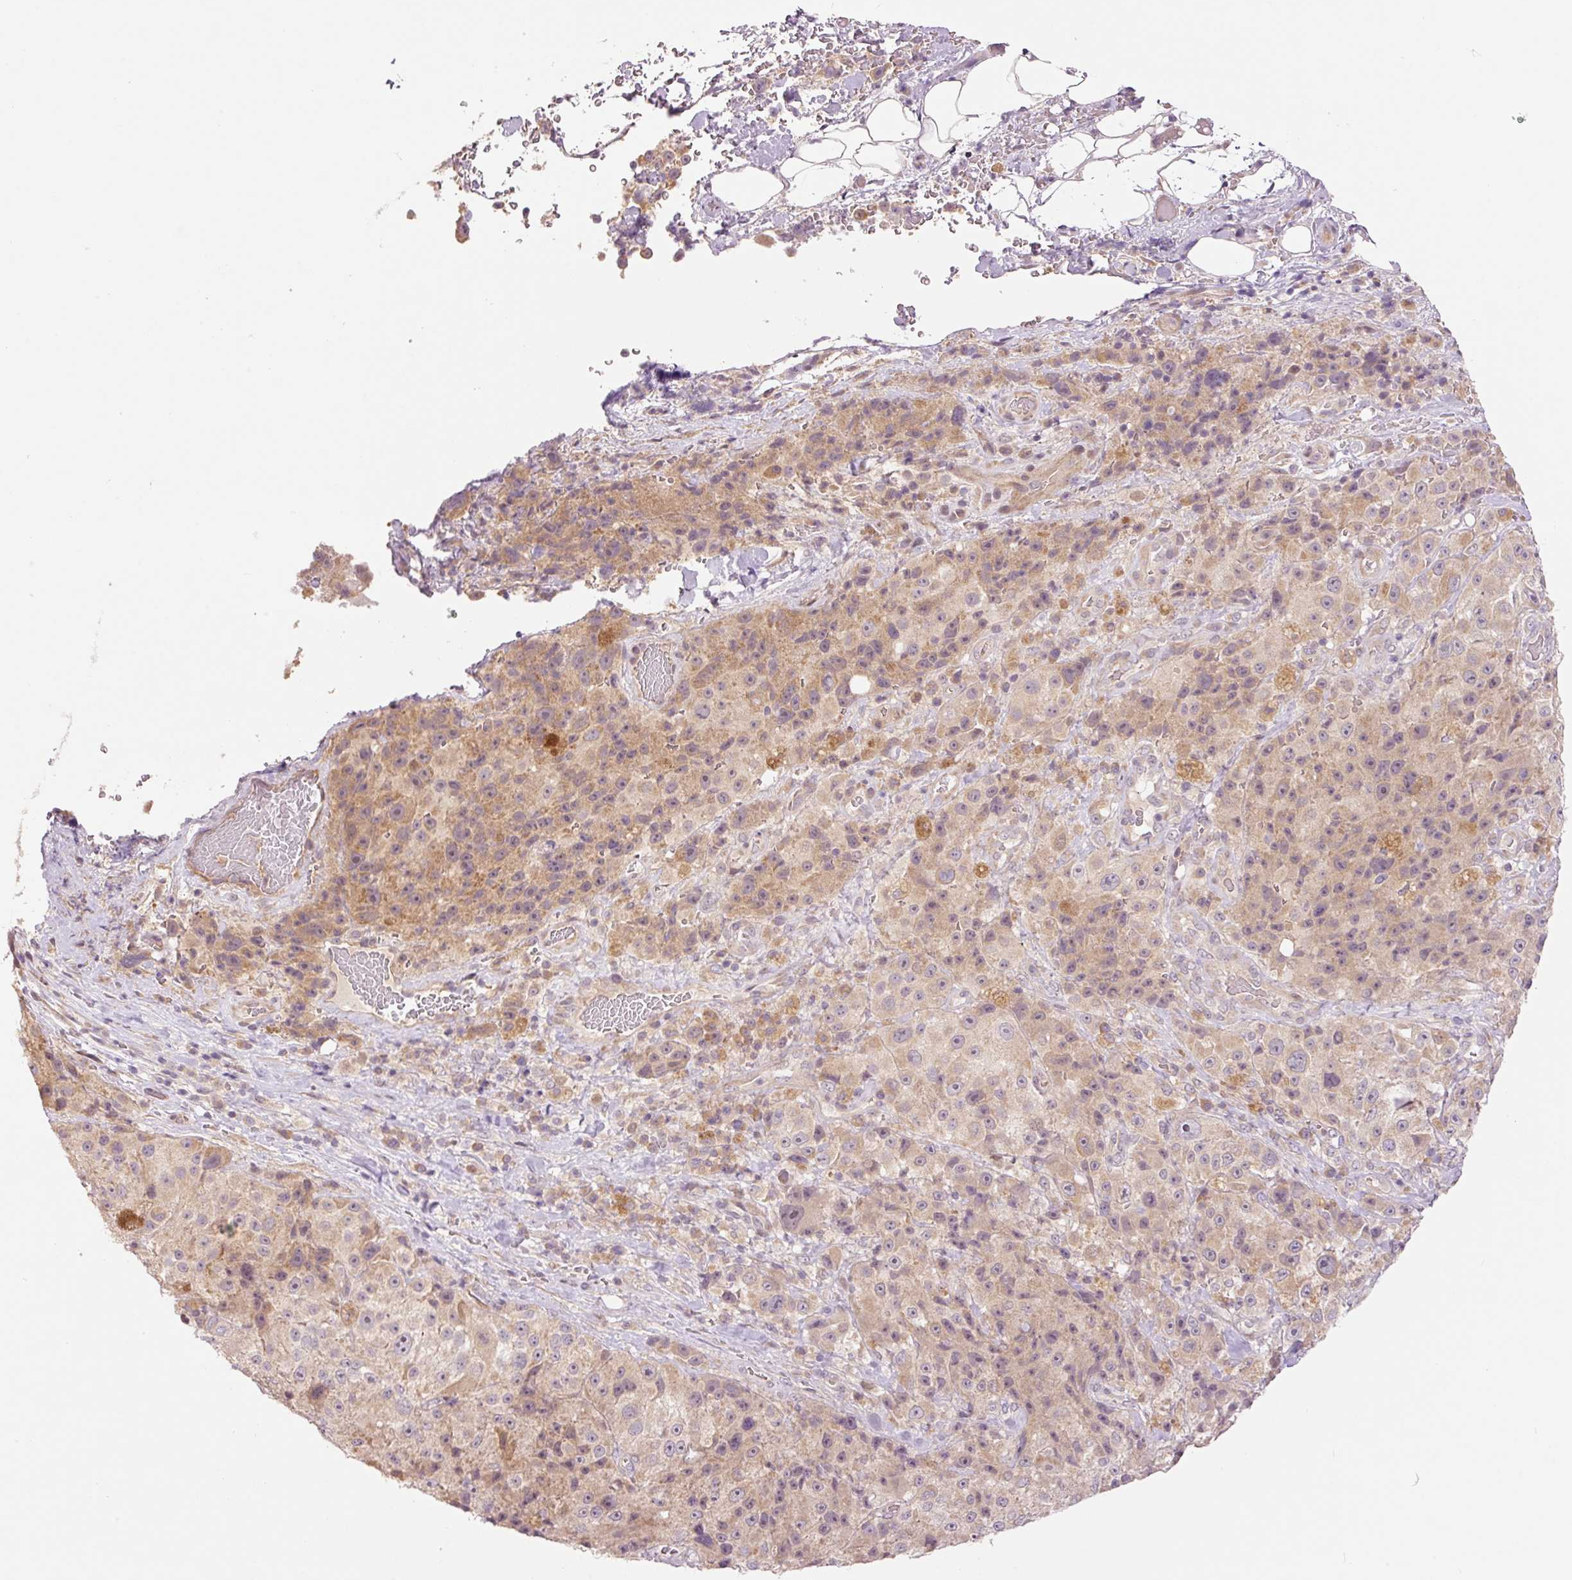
{"staining": {"intensity": "weak", "quantity": "25%-75%", "location": "cytoplasmic/membranous"}, "tissue": "melanoma", "cell_type": "Tumor cells", "image_type": "cancer", "snomed": [{"axis": "morphology", "description": "Malignant melanoma, Metastatic site"}, {"axis": "topography", "description": "Lymph node"}], "caption": "A brown stain highlights weak cytoplasmic/membranous positivity of a protein in malignant melanoma (metastatic site) tumor cells.", "gene": "SLC29A3", "patient": {"sex": "male", "age": 62}}